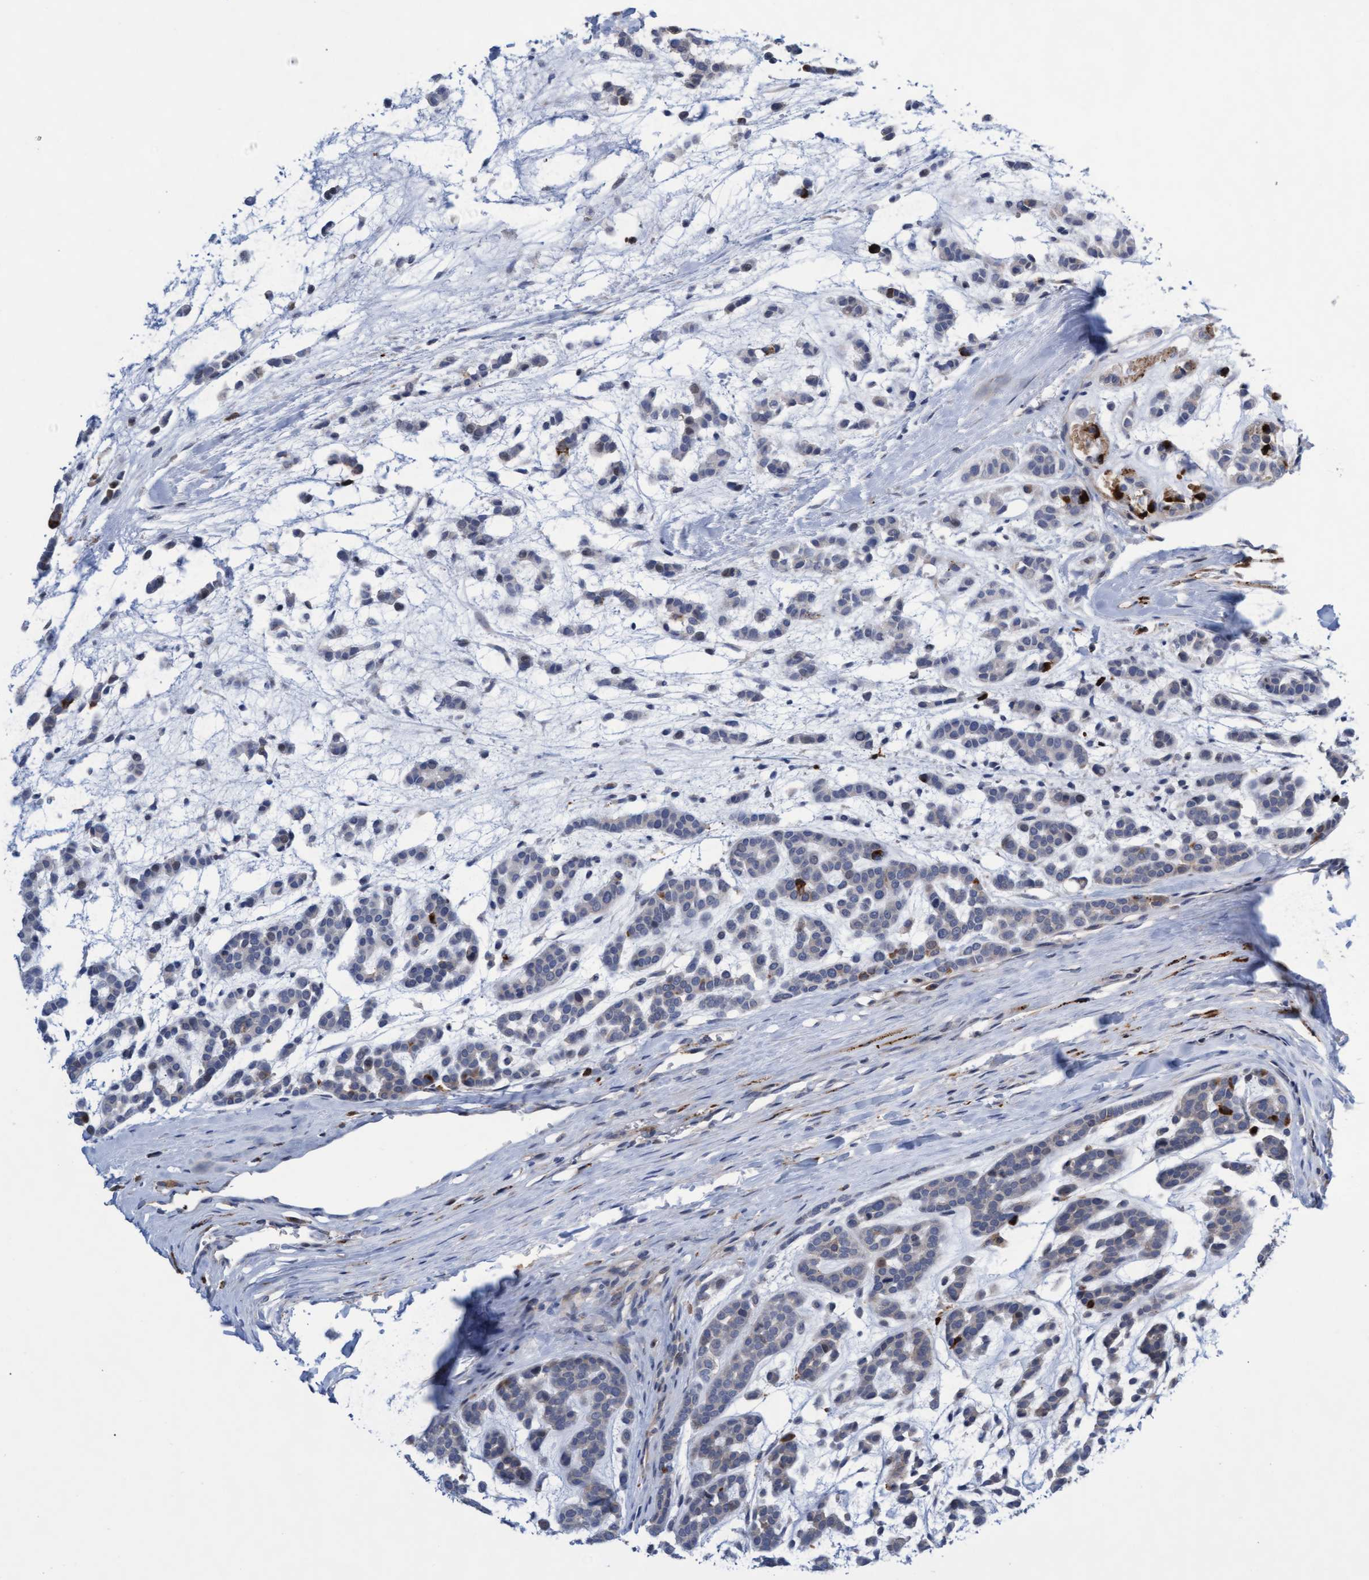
{"staining": {"intensity": "negative", "quantity": "none", "location": "none"}, "tissue": "head and neck cancer", "cell_type": "Tumor cells", "image_type": "cancer", "snomed": [{"axis": "morphology", "description": "Adenocarcinoma, NOS"}, {"axis": "morphology", "description": "Adenoma, NOS"}, {"axis": "topography", "description": "Head-Neck"}], "caption": "Immunohistochemistry (IHC) of human head and neck cancer (adenocarcinoma) shows no positivity in tumor cells.", "gene": "ABCF2", "patient": {"sex": "female", "age": 55}}